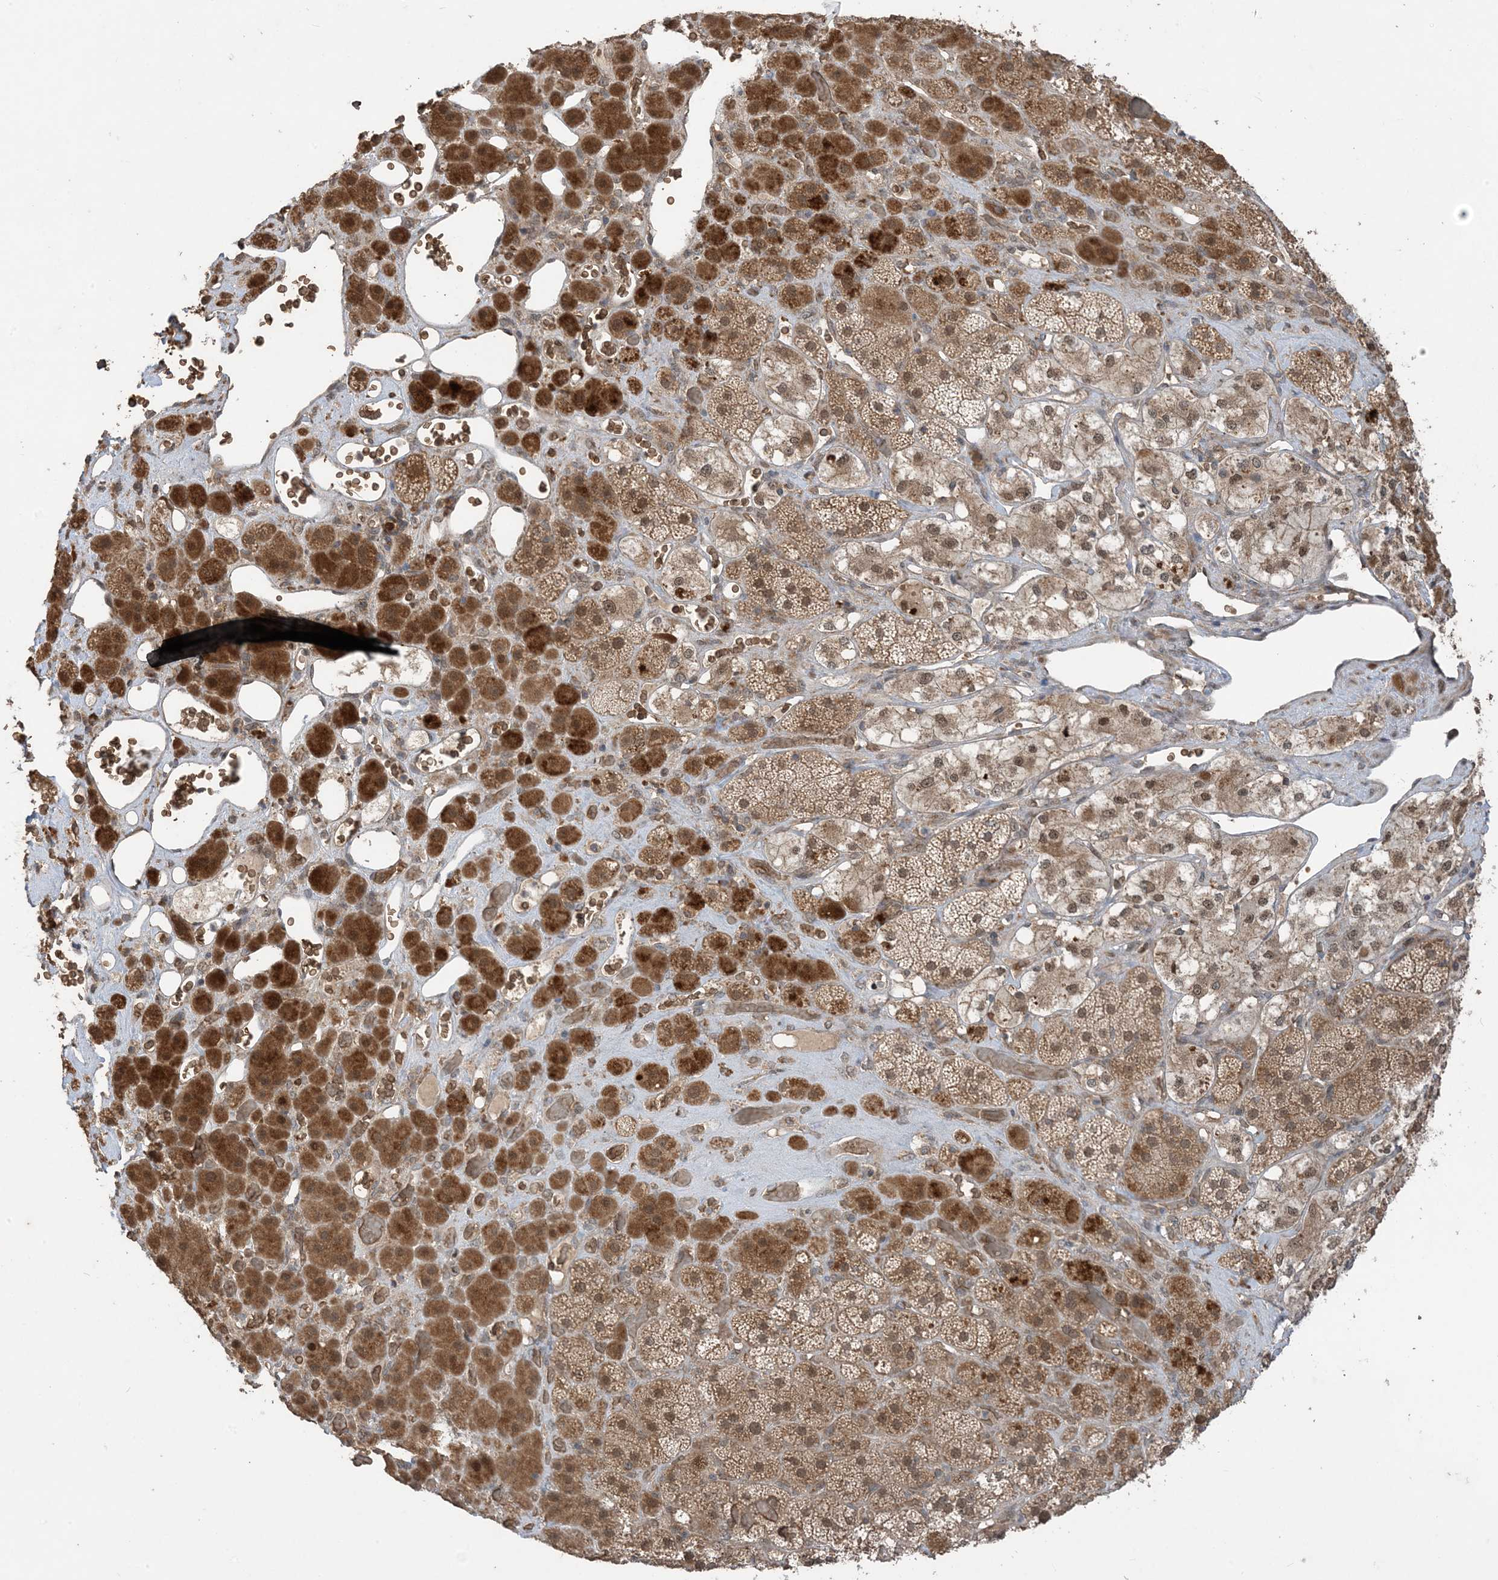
{"staining": {"intensity": "moderate", "quantity": ">75%", "location": "cytoplasmic/membranous,nuclear"}, "tissue": "adrenal gland", "cell_type": "Glandular cells", "image_type": "normal", "snomed": [{"axis": "morphology", "description": "Normal tissue, NOS"}, {"axis": "topography", "description": "Adrenal gland"}], "caption": "Immunohistochemical staining of unremarkable human adrenal gland shows medium levels of moderate cytoplasmic/membranous,nuclear expression in approximately >75% of glandular cells.", "gene": "PUSL1", "patient": {"sex": "male", "age": 57}}